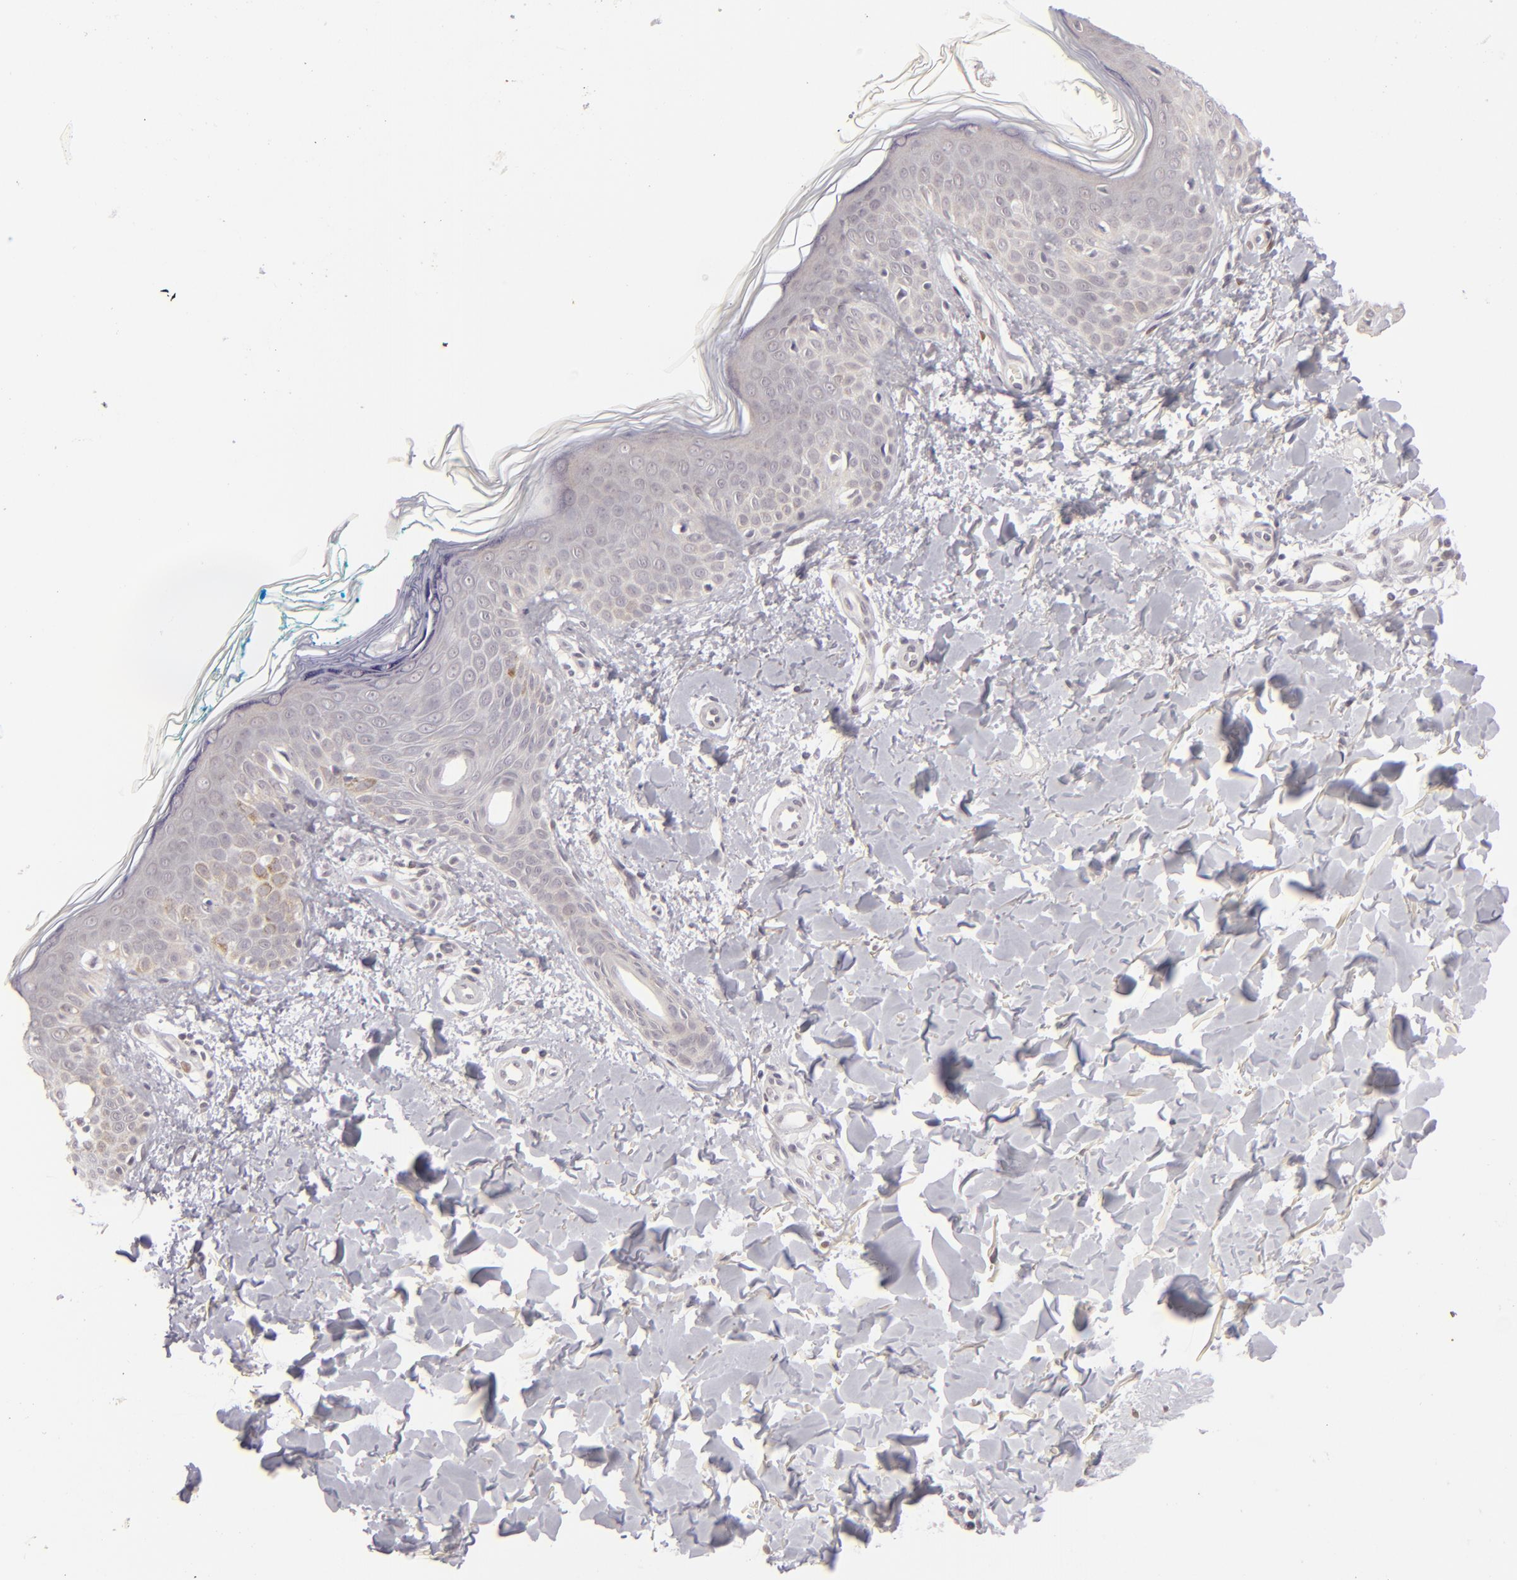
{"staining": {"intensity": "negative", "quantity": "none", "location": "none"}, "tissue": "skin", "cell_type": "Fibroblasts", "image_type": "normal", "snomed": [{"axis": "morphology", "description": "Normal tissue, NOS"}, {"axis": "topography", "description": "Skin"}], "caption": "A high-resolution micrograph shows immunohistochemistry (IHC) staining of unremarkable skin, which demonstrates no significant positivity in fibroblasts.", "gene": "SIX1", "patient": {"sex": "male", "age": 32}}